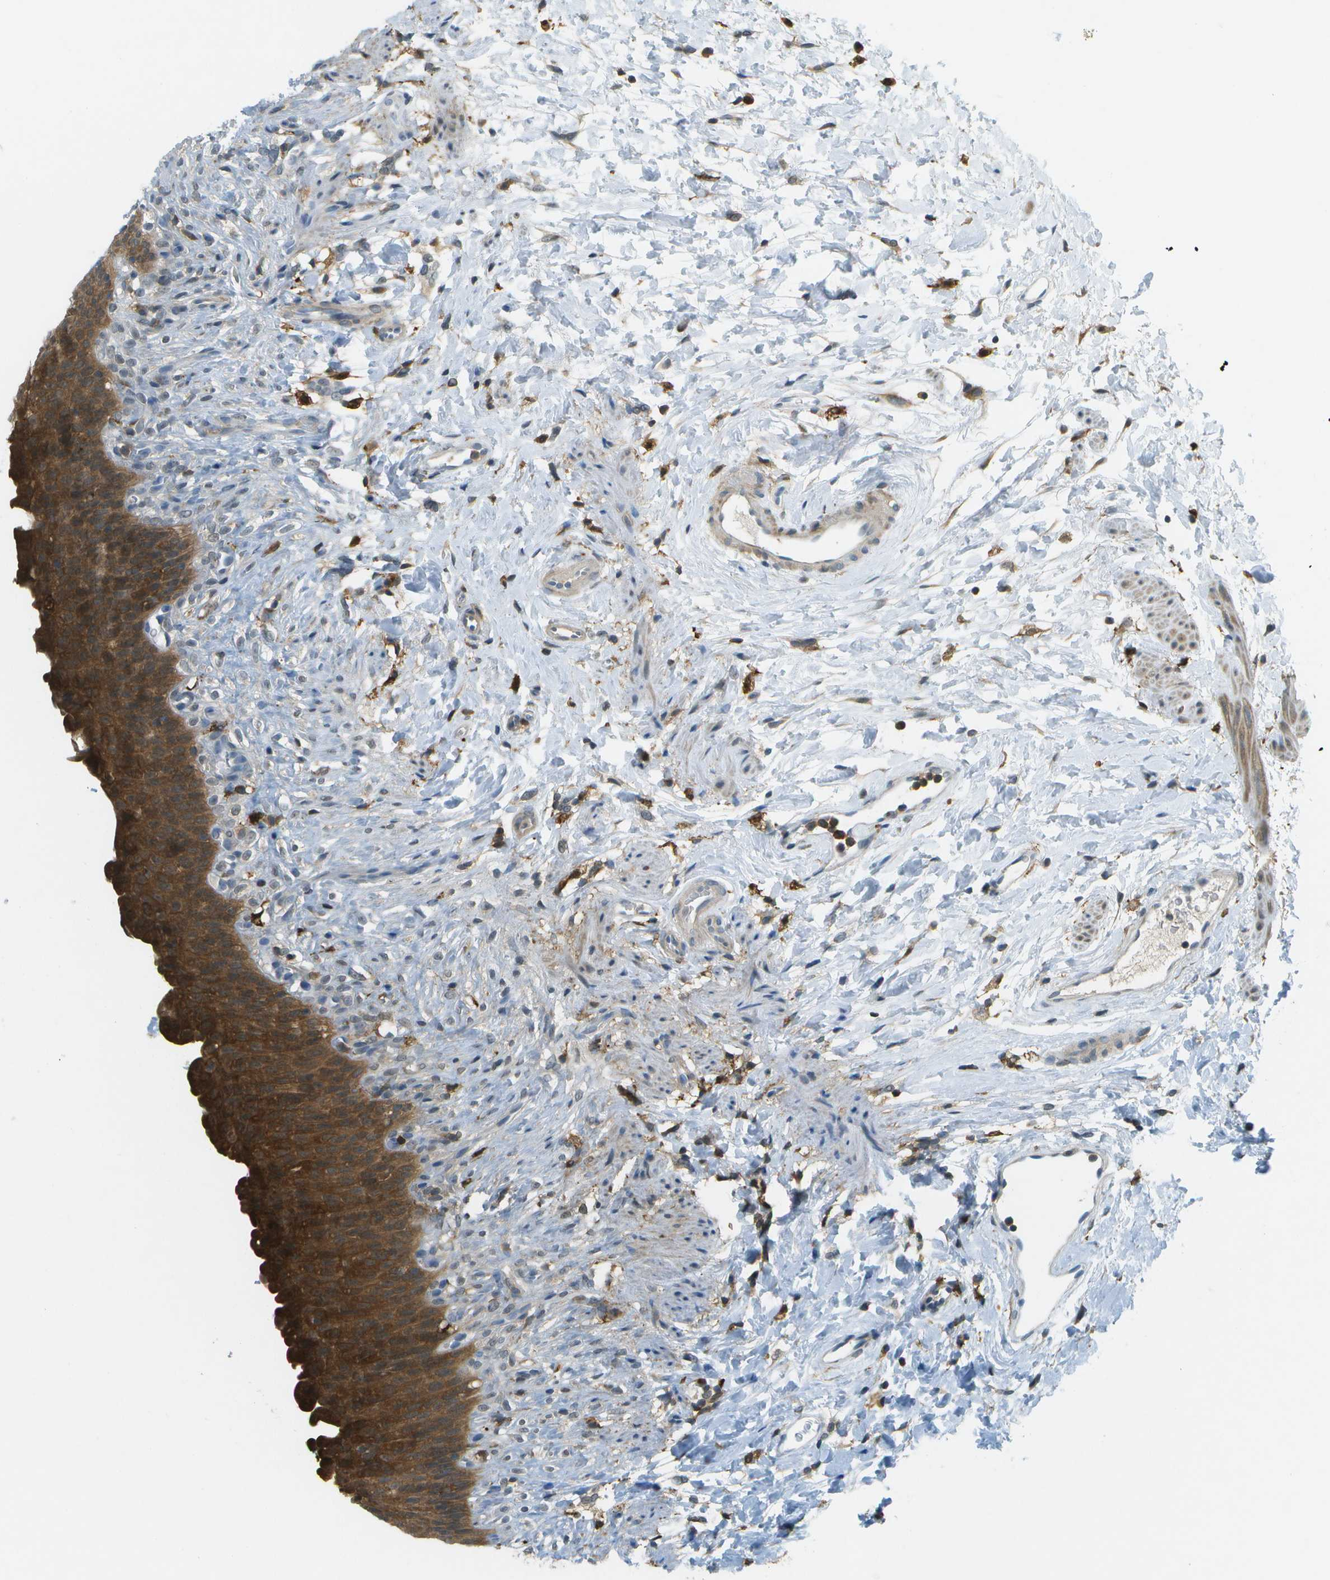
{"staining": {"intensity": "strong", "quantity": ">75%", "location": "cytoplasmic/membranous"}, "tissue": "urinary bladder", "cell_type": "Urothelial cells", "image_type": "normal", "snomed": [{"axis": "morphology", "description": "Normal tissue, NOS"}, {"axis": "topography", "description": "Urinary bladder"}], "caption": "Protein expression analysis of benign human urinary bladder reveals strong cytoplasmic/membranous staining in about >75% of urothelial cells. (brown staining indicates protein expression, while blue staining denotes nuclei).", "gene": "CDH23", "patient": {"sex": "female", "age": 79}}